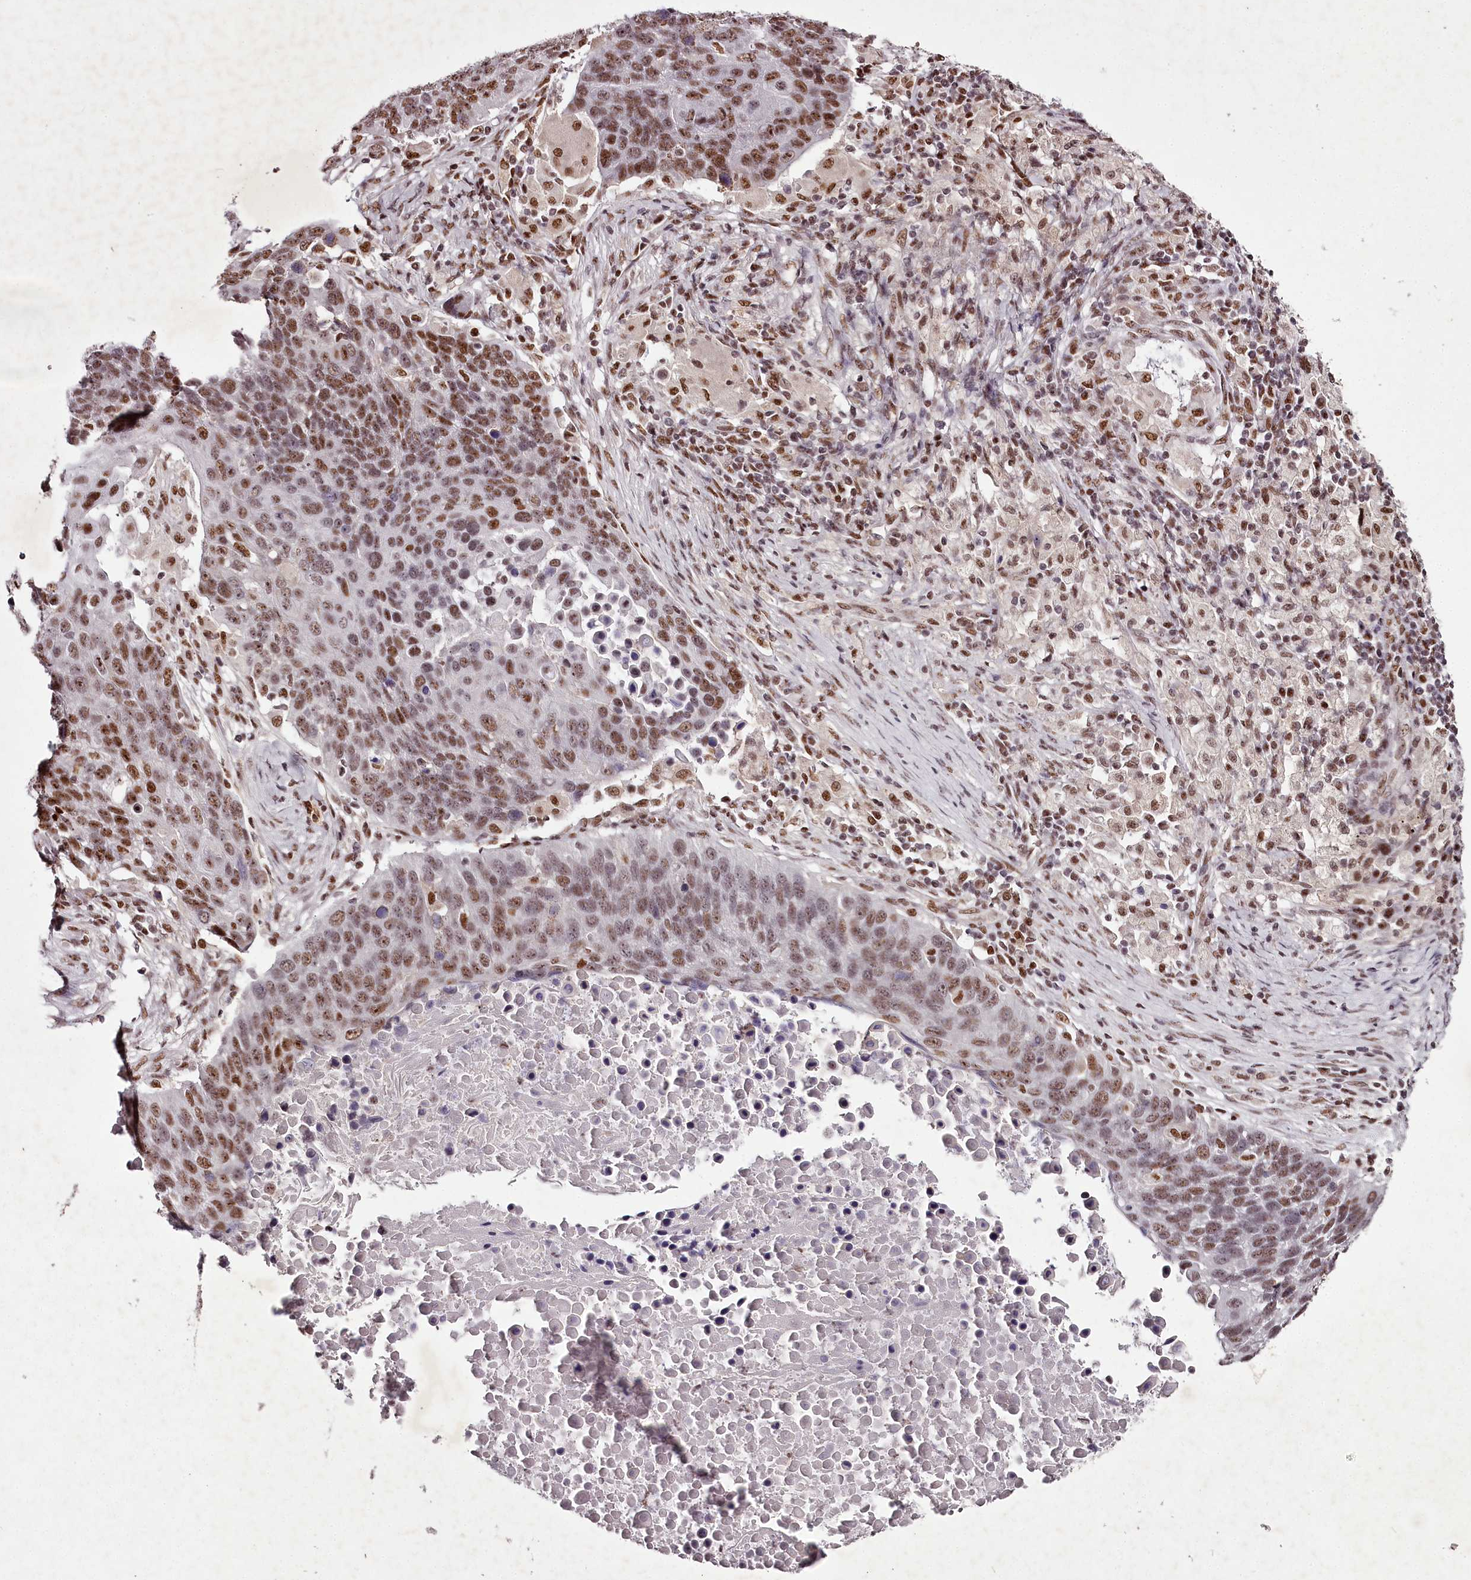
{"staining": {"intensity": "moderate", "quantity": ">75%", "location": "nuclear"}, "tissue": "lung cancer", "cell_type": "Tumor cells", "image_type": "cancer", "snomed": [{"axis": "morphology", "description": "Normal tissue, NOS"}, {"axis": "morphology", "description": "Squamous cell carcinoma, NOS"}, {"axis": "topography", "description": "Lymph node"}, {"axis": "topography", "description": "Lung"}], "caption": "Tumor cells exhibit medium levels of moderate nuclear staining in approximately >75% of cells in lung cancer.", "gene": "PSPC1", "patient": {"sex": "male", "age": 66}}